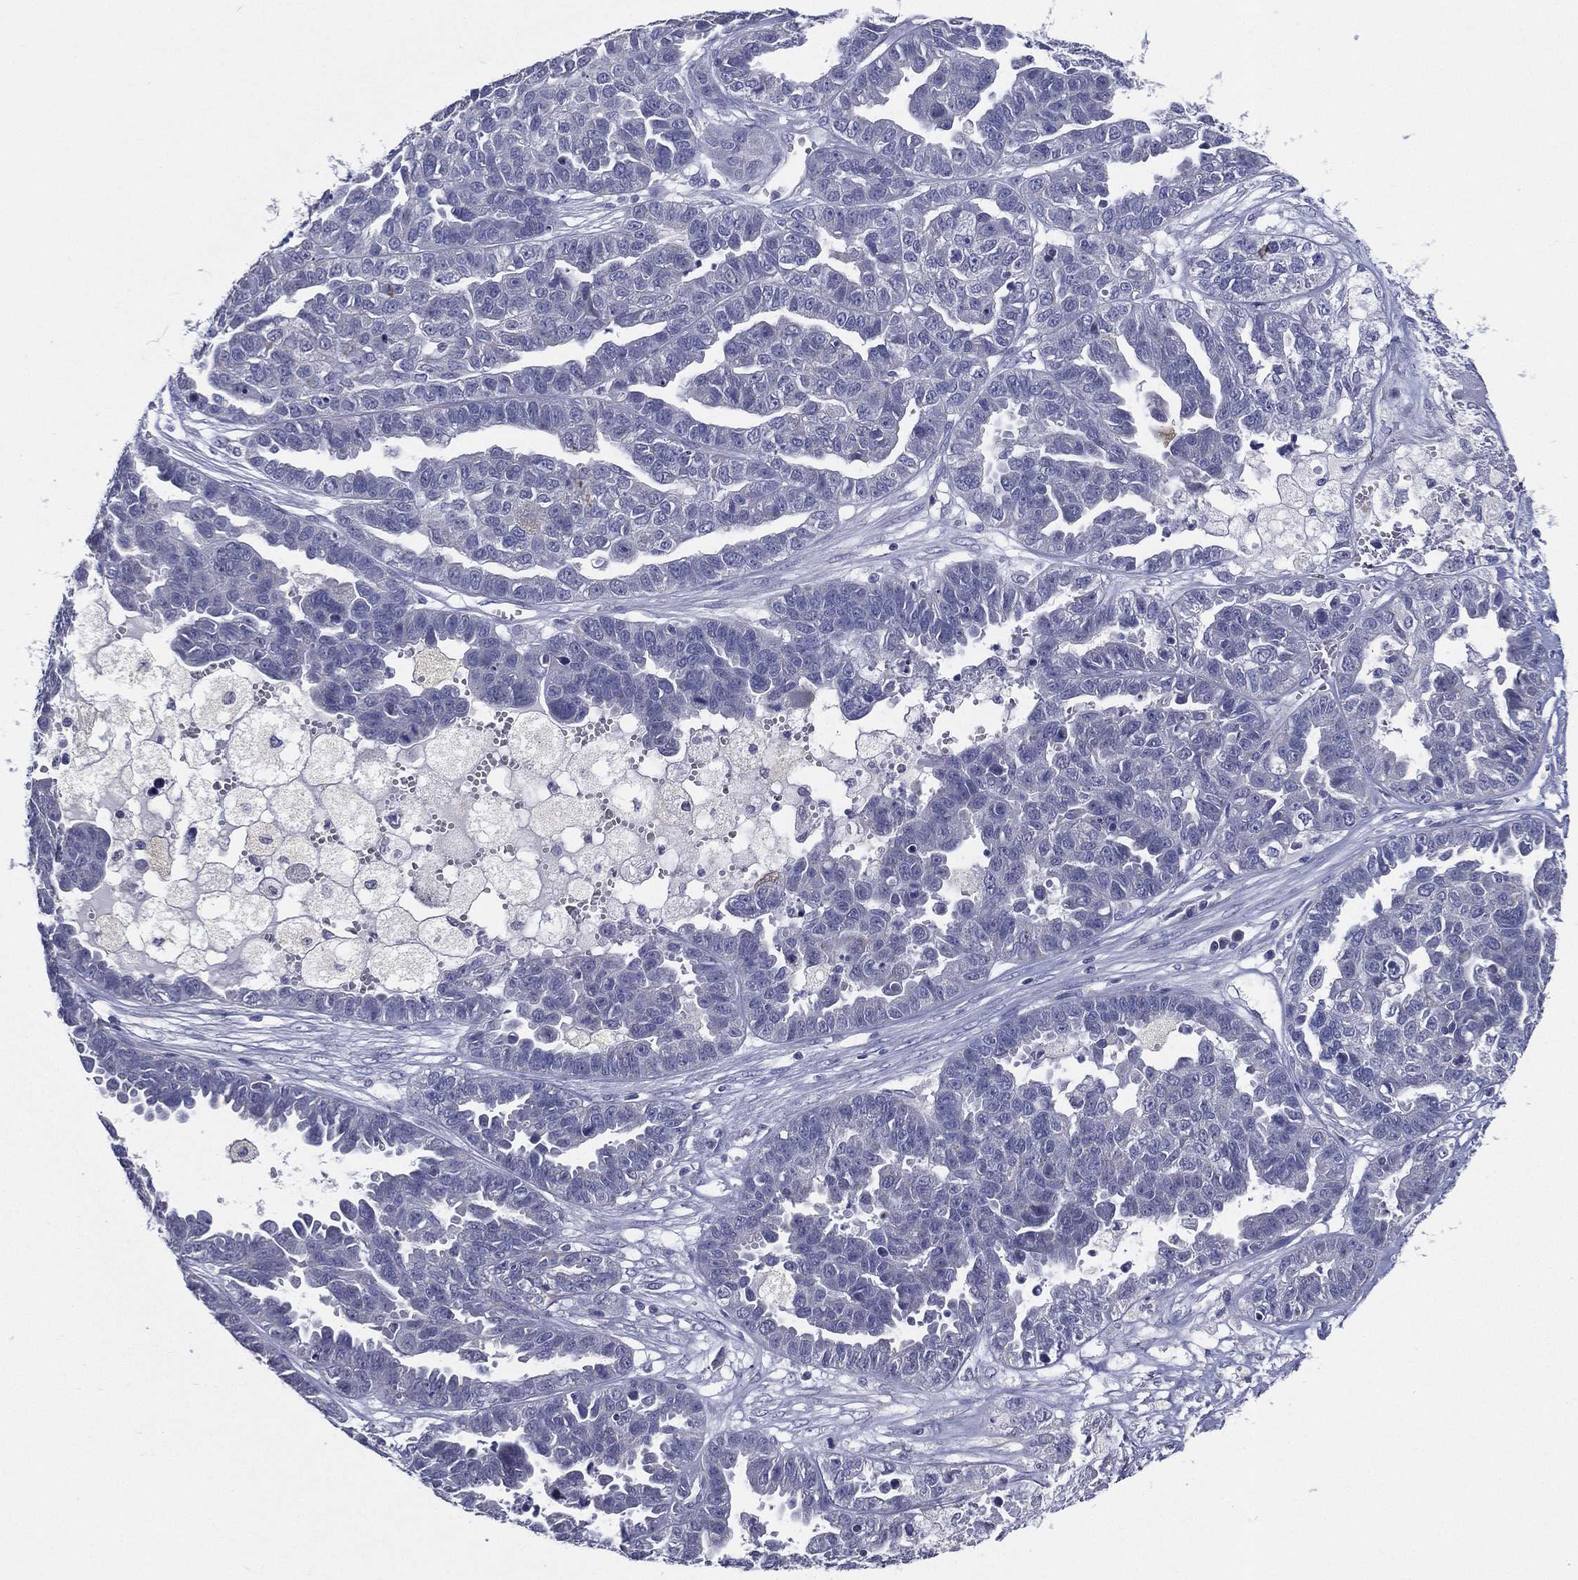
{"staining": {"intensity": "negative", "quantity": "none", "location": "none"}, "tissue": "ovarian cancer", "cell_type": "Tumor cells", "image_type": "cancer", "snomed": [{"axis": "morphology", "description": "Cystadenocarcinoma, serous, NOS"}, {"axis": "topography", "description": "Ovary"}], "caption": "There is no significant positivity in tumor cells of ovarian cancer (serous cystadenocarcinoma).", "gene": "SLC13A4", "patient": {"sex": "female", "age": 87}}